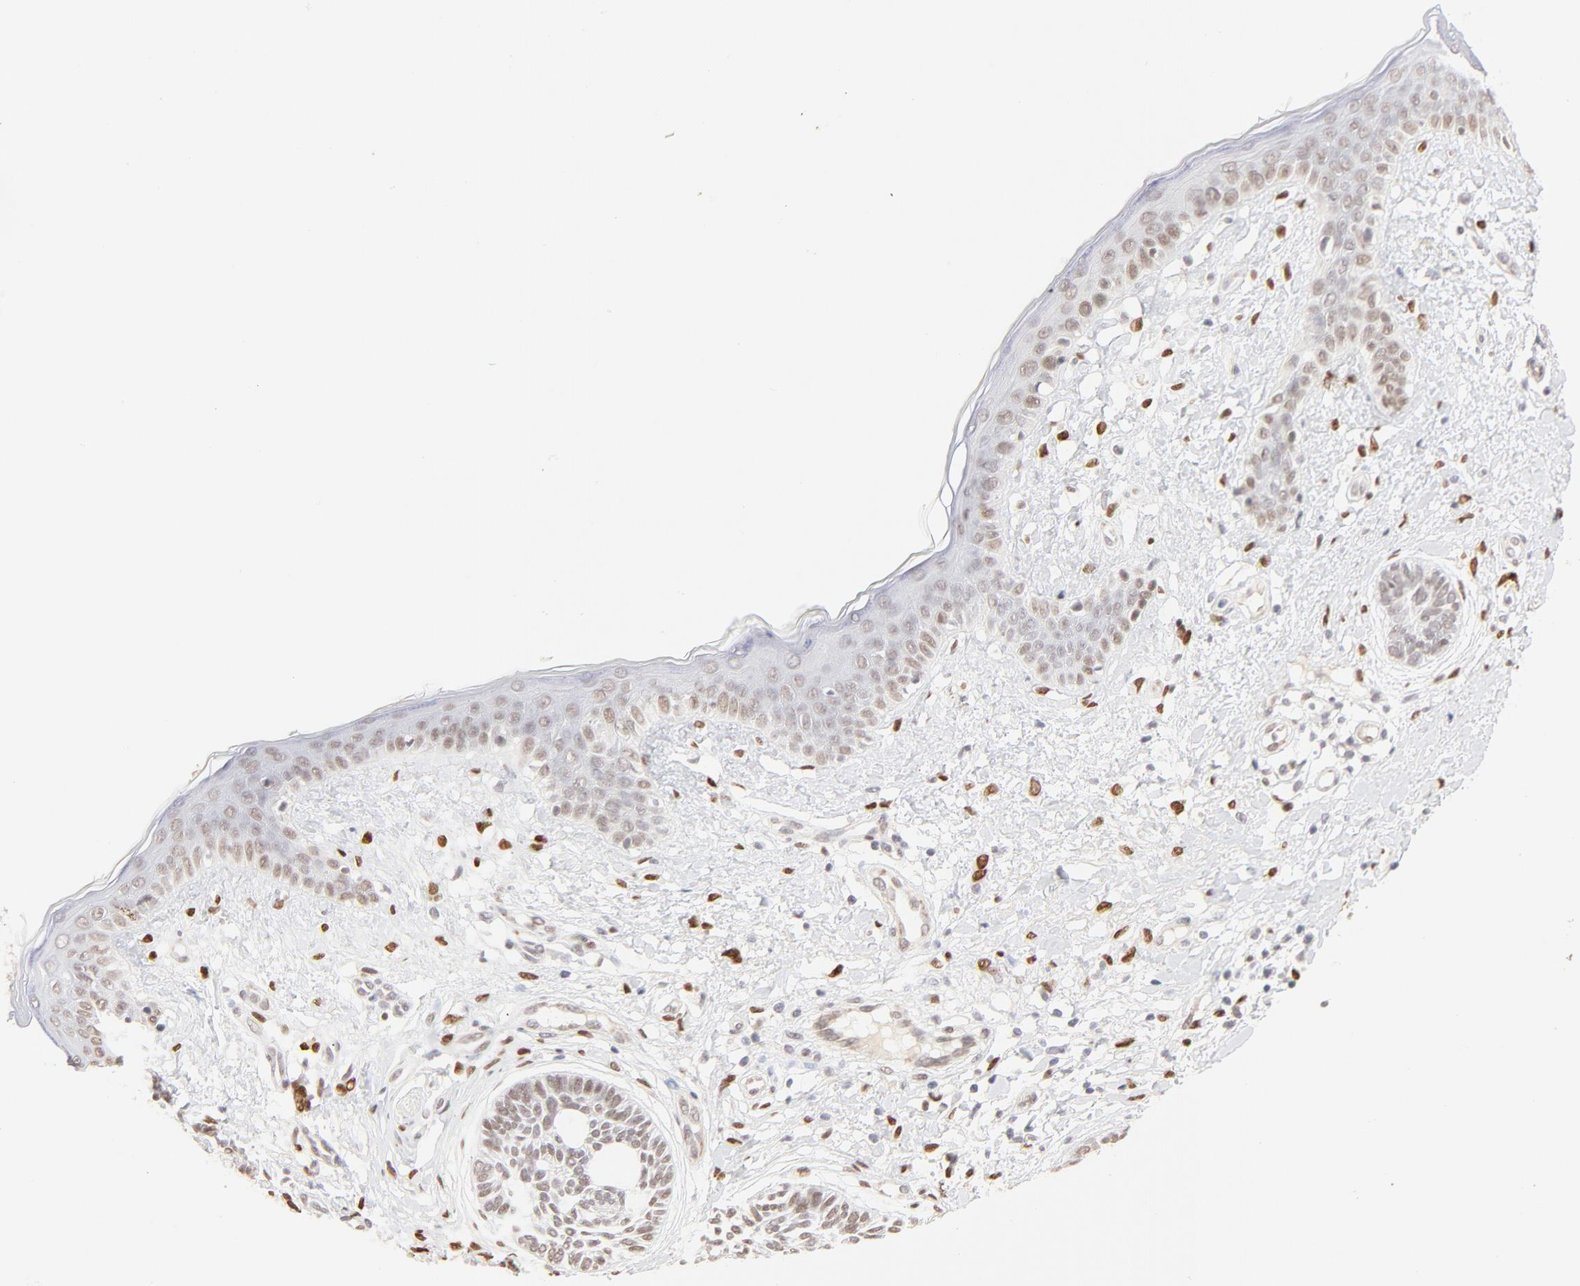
{"staining": {"intensity": "weak", "quantity": "<25%", "location": "nuclear"}, "tissue": "skin cancer", "cell_type": "Tumor cells", "image_type": "cancer", "snomed": [{"axis": "morphology", "description": "Normal tissue, NOS"}, {"axis": "morphology", "description": "Basal cell carcinoma"}, {"axis": "topography", "description": "Skin"}], "caption": "This is an immunohistochemistry histopathology image of human skin cancer. There is no staining in tumor cells.", "gene": "PBX3", "patient": {"sex": "male", "age": 63}}